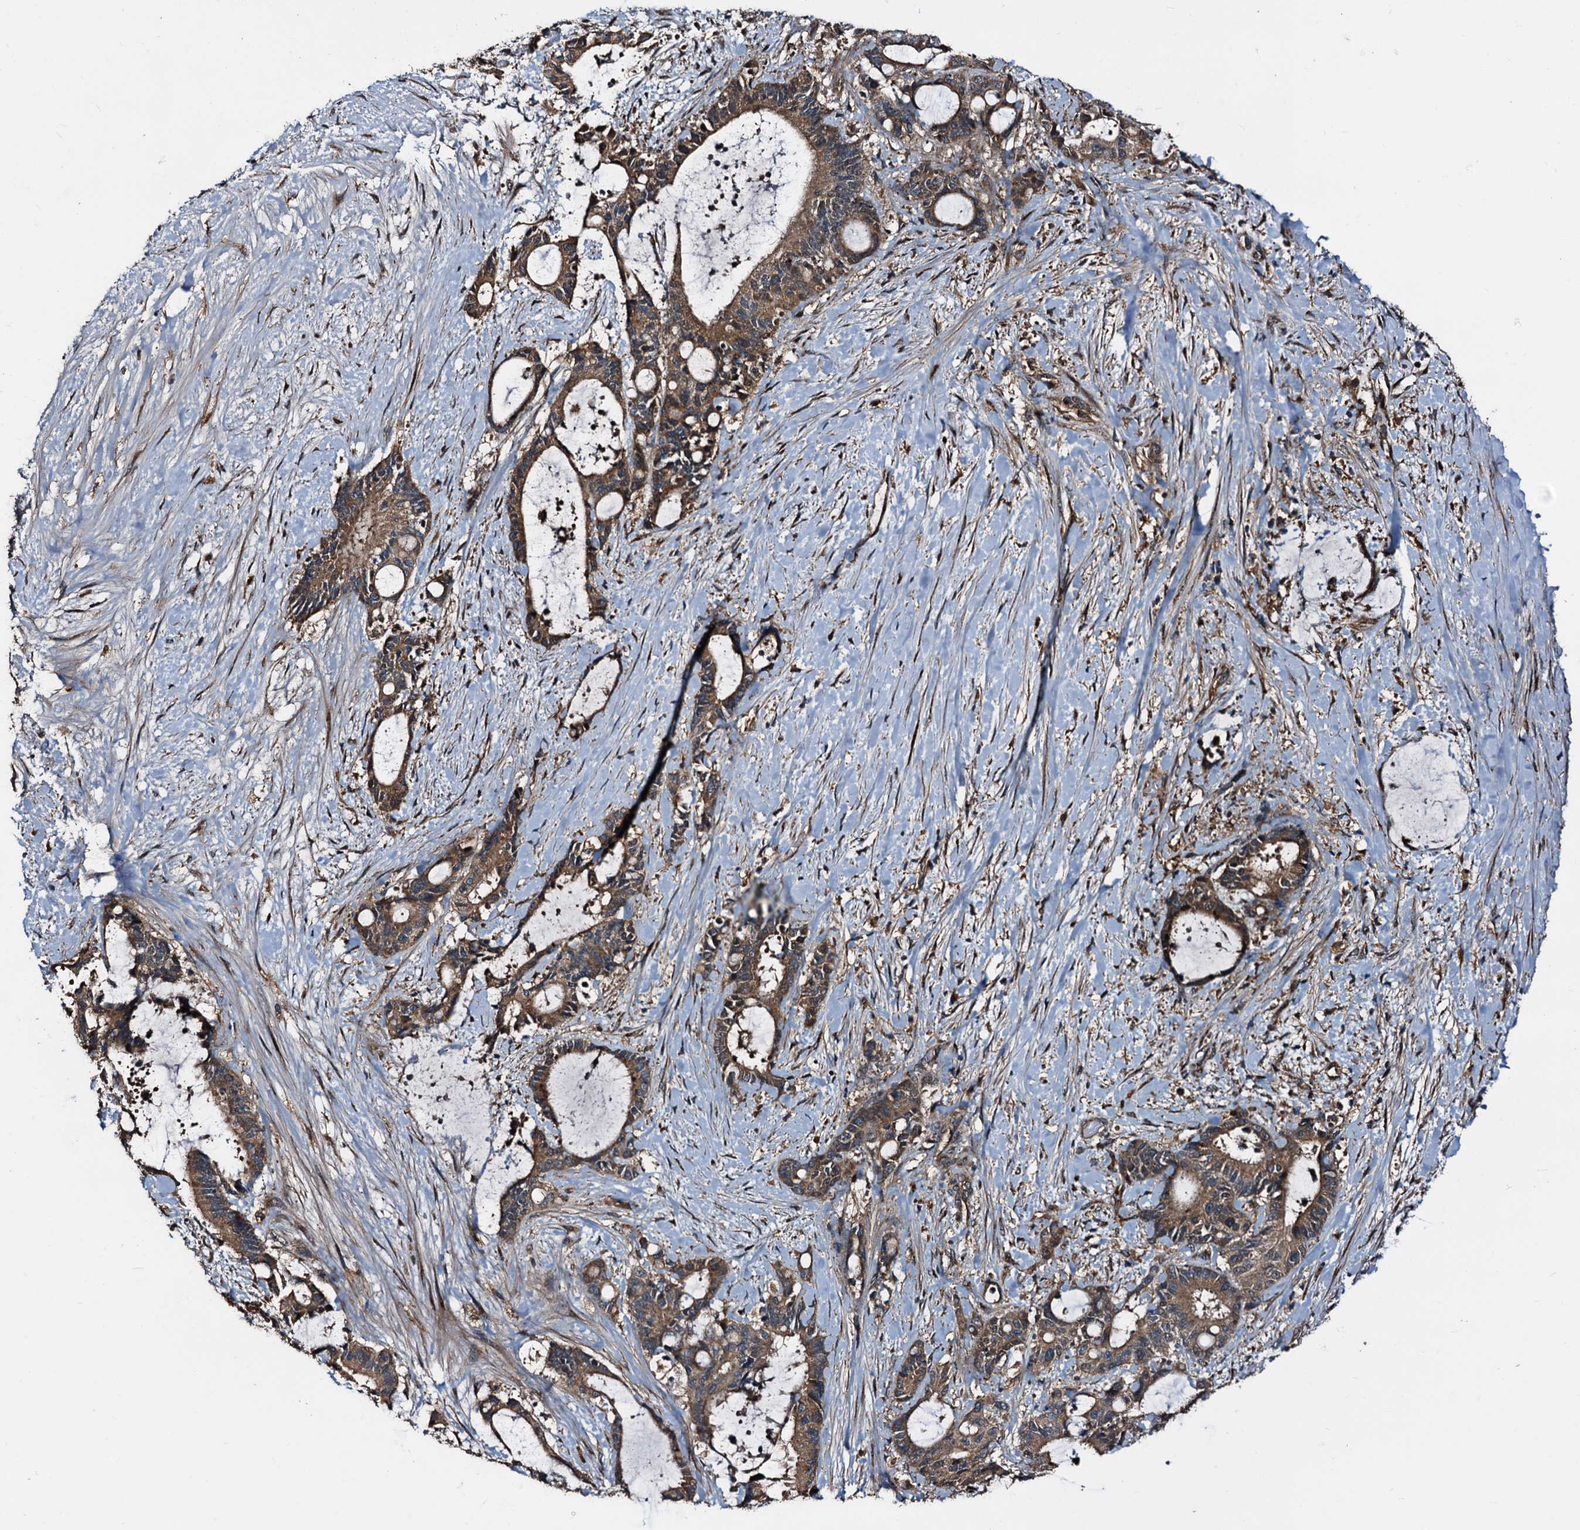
{"staining": {"intensity": "moderate", "quantity": ">75%", "location": "cytoplasmic/membranous"}, "tissue": "liver cancer", "cell_type": "Tumor cells", "image_type": "cancer", "snomed": [{"axis": "morphology", "description": "Normal tissue, NOS"}, {"axis": "morphology", "description": "Cholangiocarcinoma"}, {"axis": "topography", "description": "Liver"}, {"axis": "topography", "description": "Peripheral nerve tissue"}], "caption": "Protein expression analysis of human liver cancer reveals moderate cytoplasmic/membranous positivity in approximately >75% of tumor cells.", "gene": "PEX5", "patient": {"sex": "female", "age": 73}}